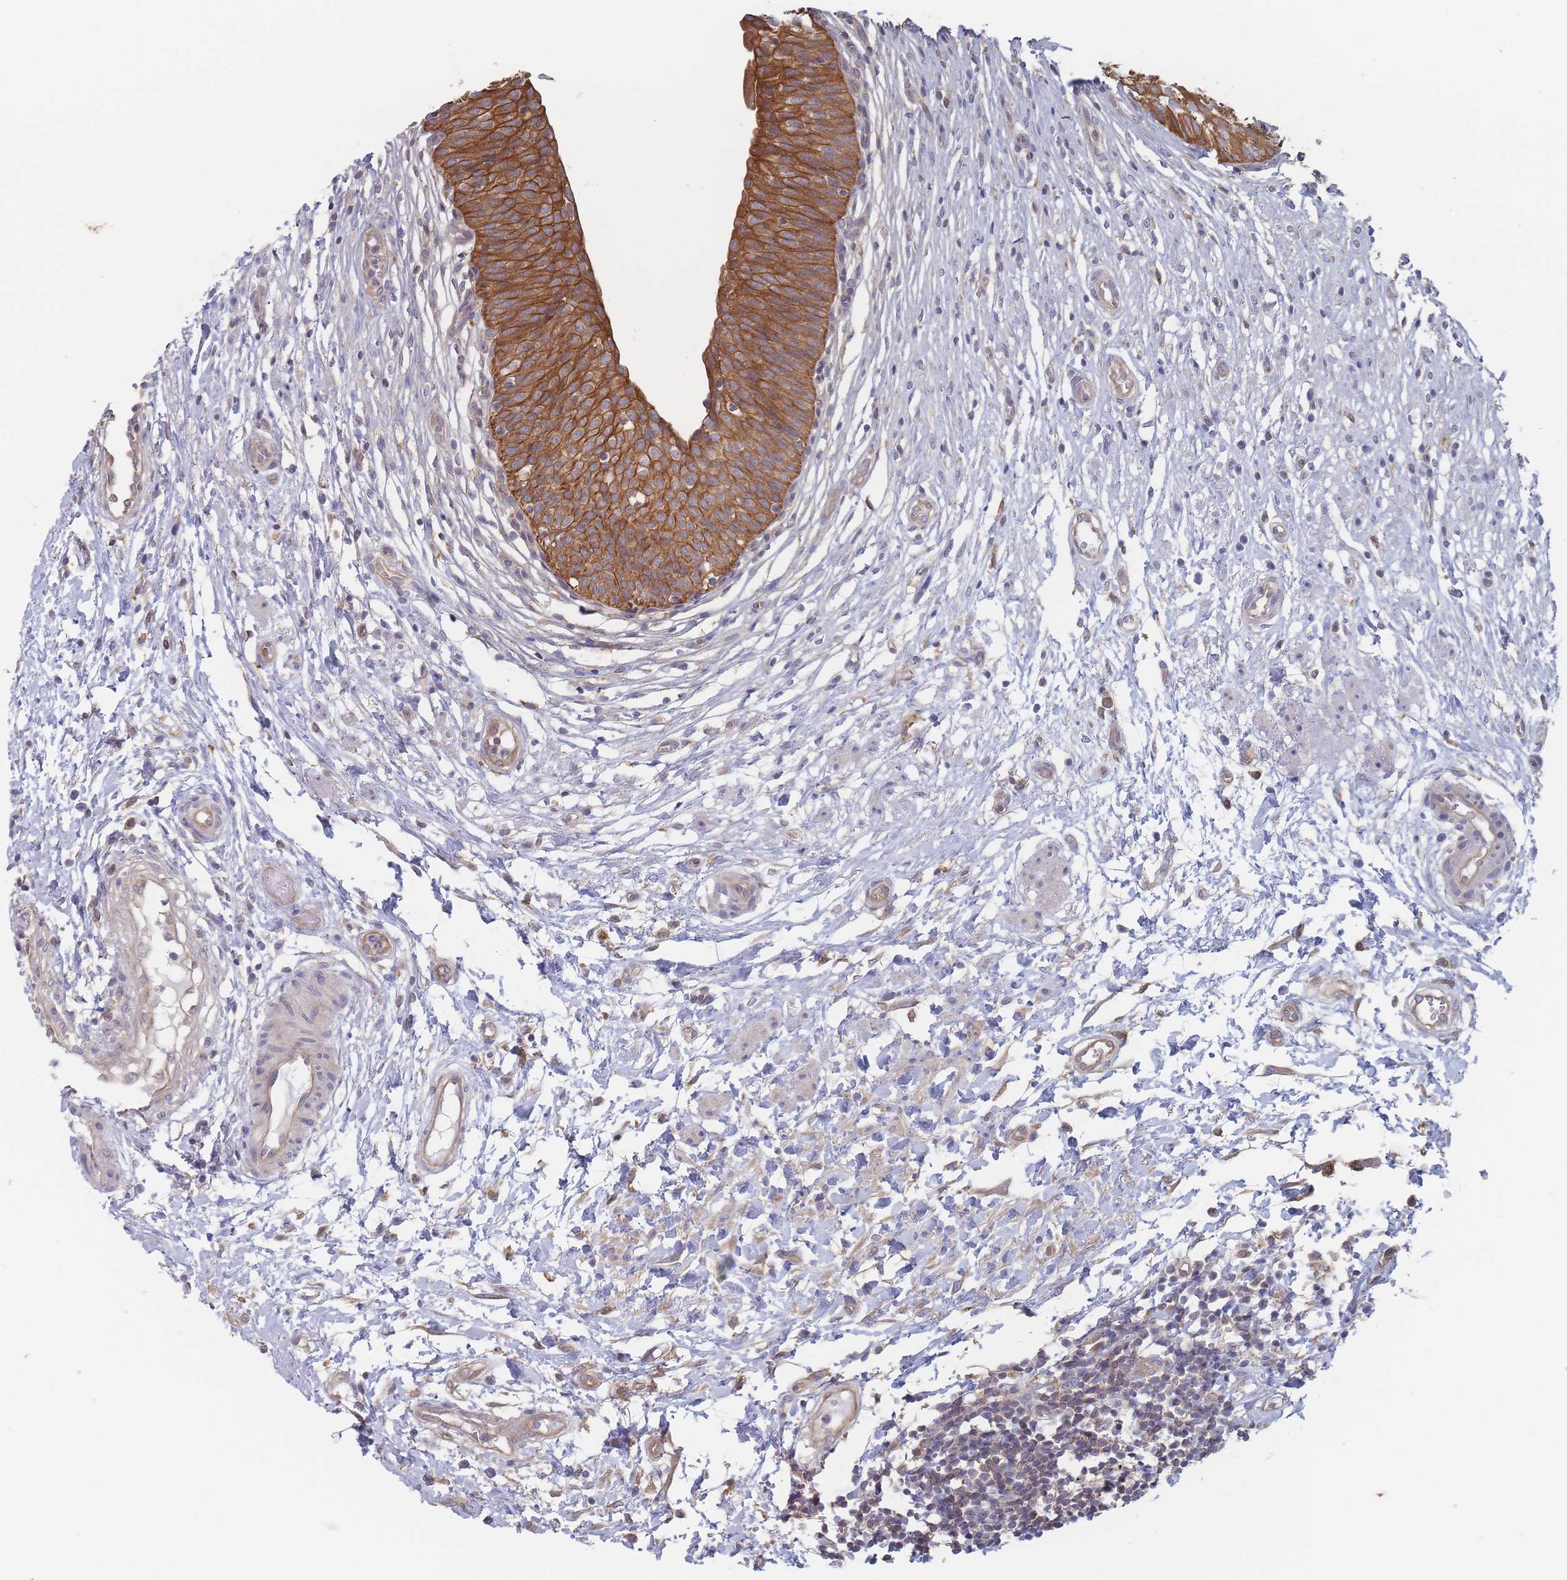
{"staining": {"intensity": "strong", "quantity": ">75%", "location": "cytoplasmic/membranous"}, "tissue": "urinary bladder", "cell_type": "Urothelial cells", "image_type": "normal", "snomed": [{"axis": "morphology", "description": "Normal tissue, NOS"}, {"axis": "topography", "description": "Urinary bladder"}], "caption": "Protein analysis of unremarkable urinary bladder displays strong cytoplasmic/membranous expression in about >75% of urothelial cells.", "gene": "EFCC1", "patient": {"sex": "male", "age": 55}}